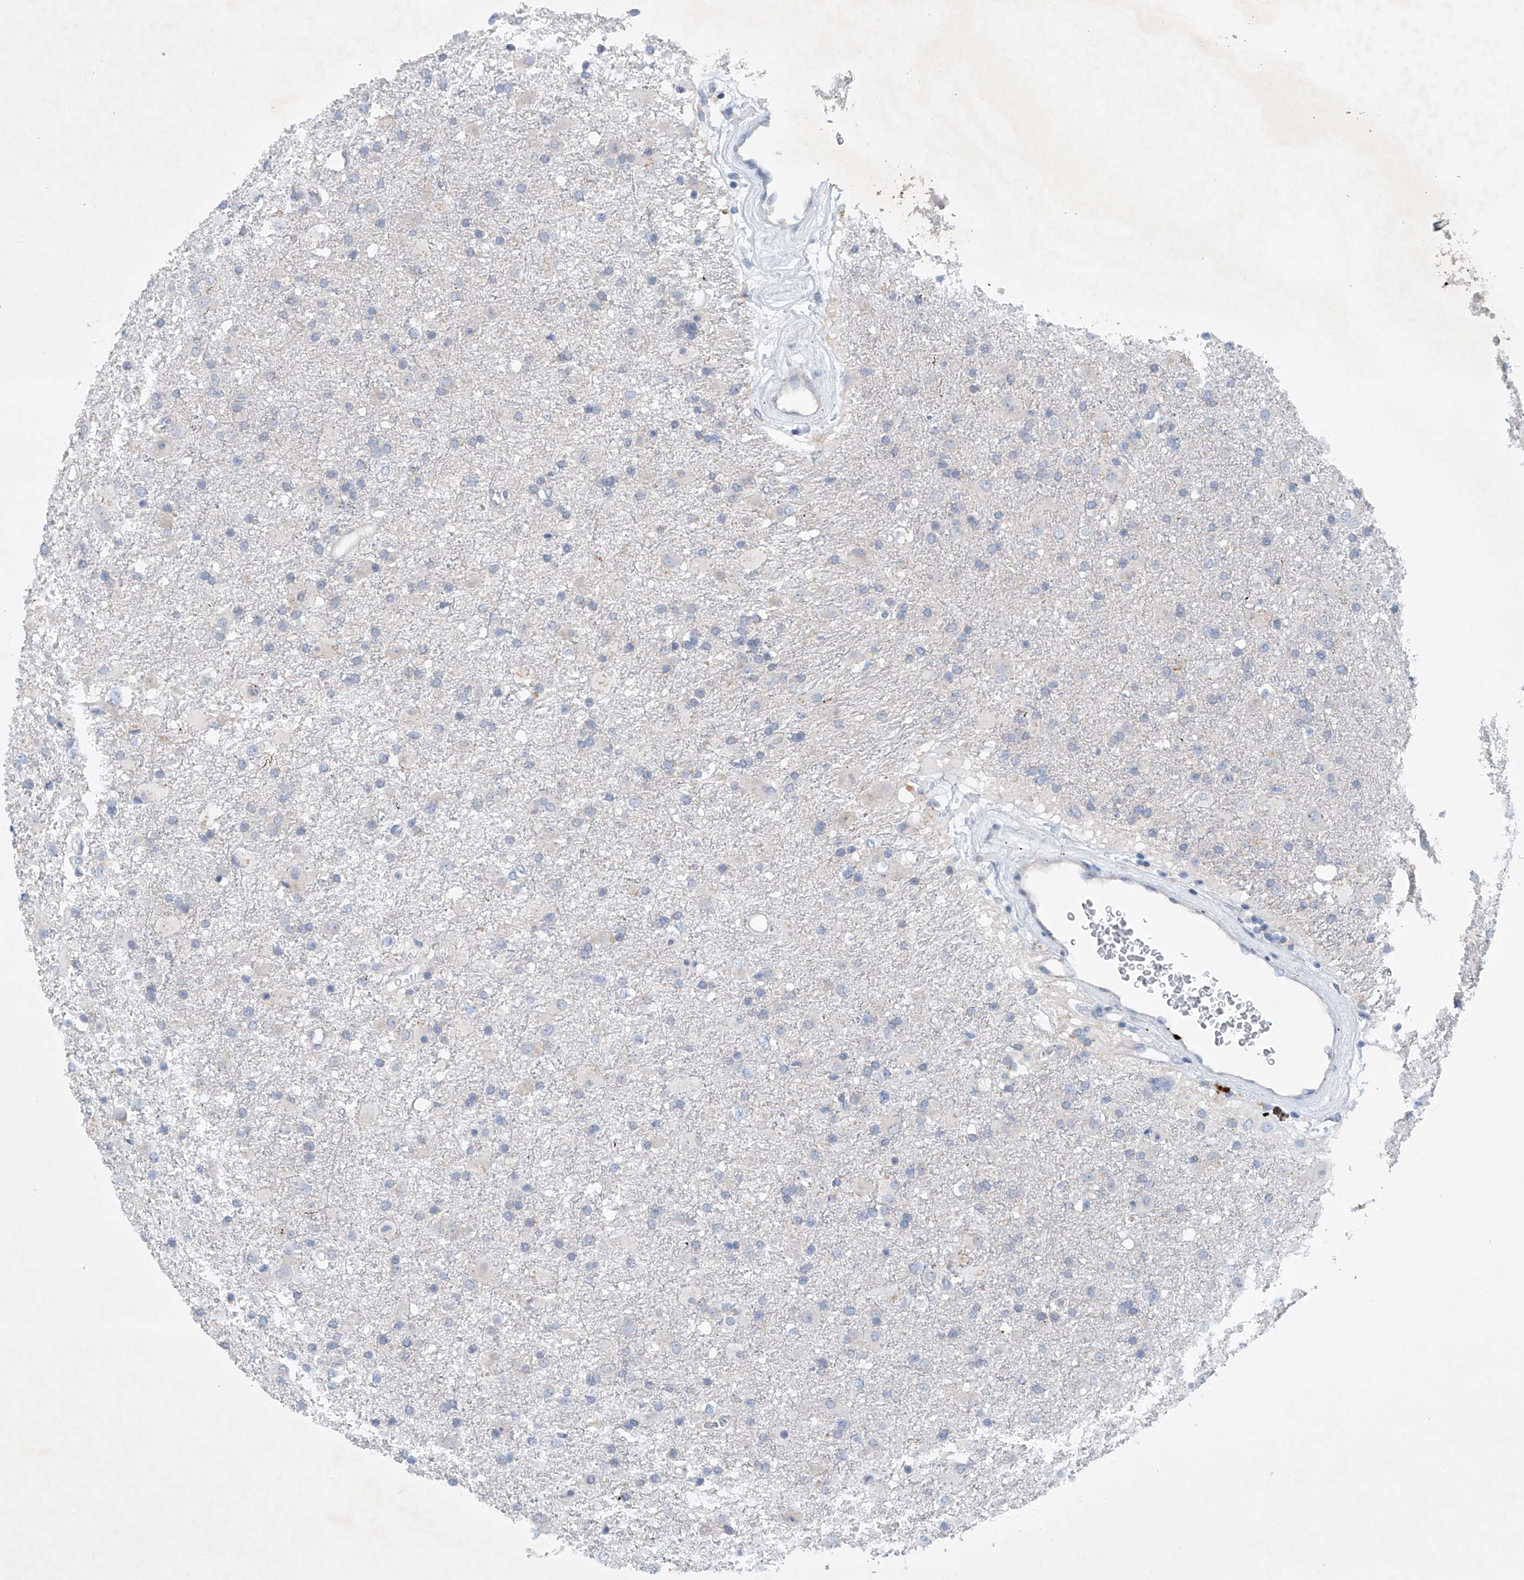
{"staining": {"intensity": "negative", "quantity": "none", "location": "none"}, "tissue": "glioma", "cell_type": "Tumor cells", "image_type": "cancer", "snomed": [{"axis": "morphology", "description": "Glioma, malignant, Low grade"}, {"axis": "topography", "description": "Brain"}], "caption": "Glioma stained for a protein using immunohistochemistry reveals no staining tumor cells.", "gene": "CEP85L", "patient": {"sex": "male", "age": 65}}